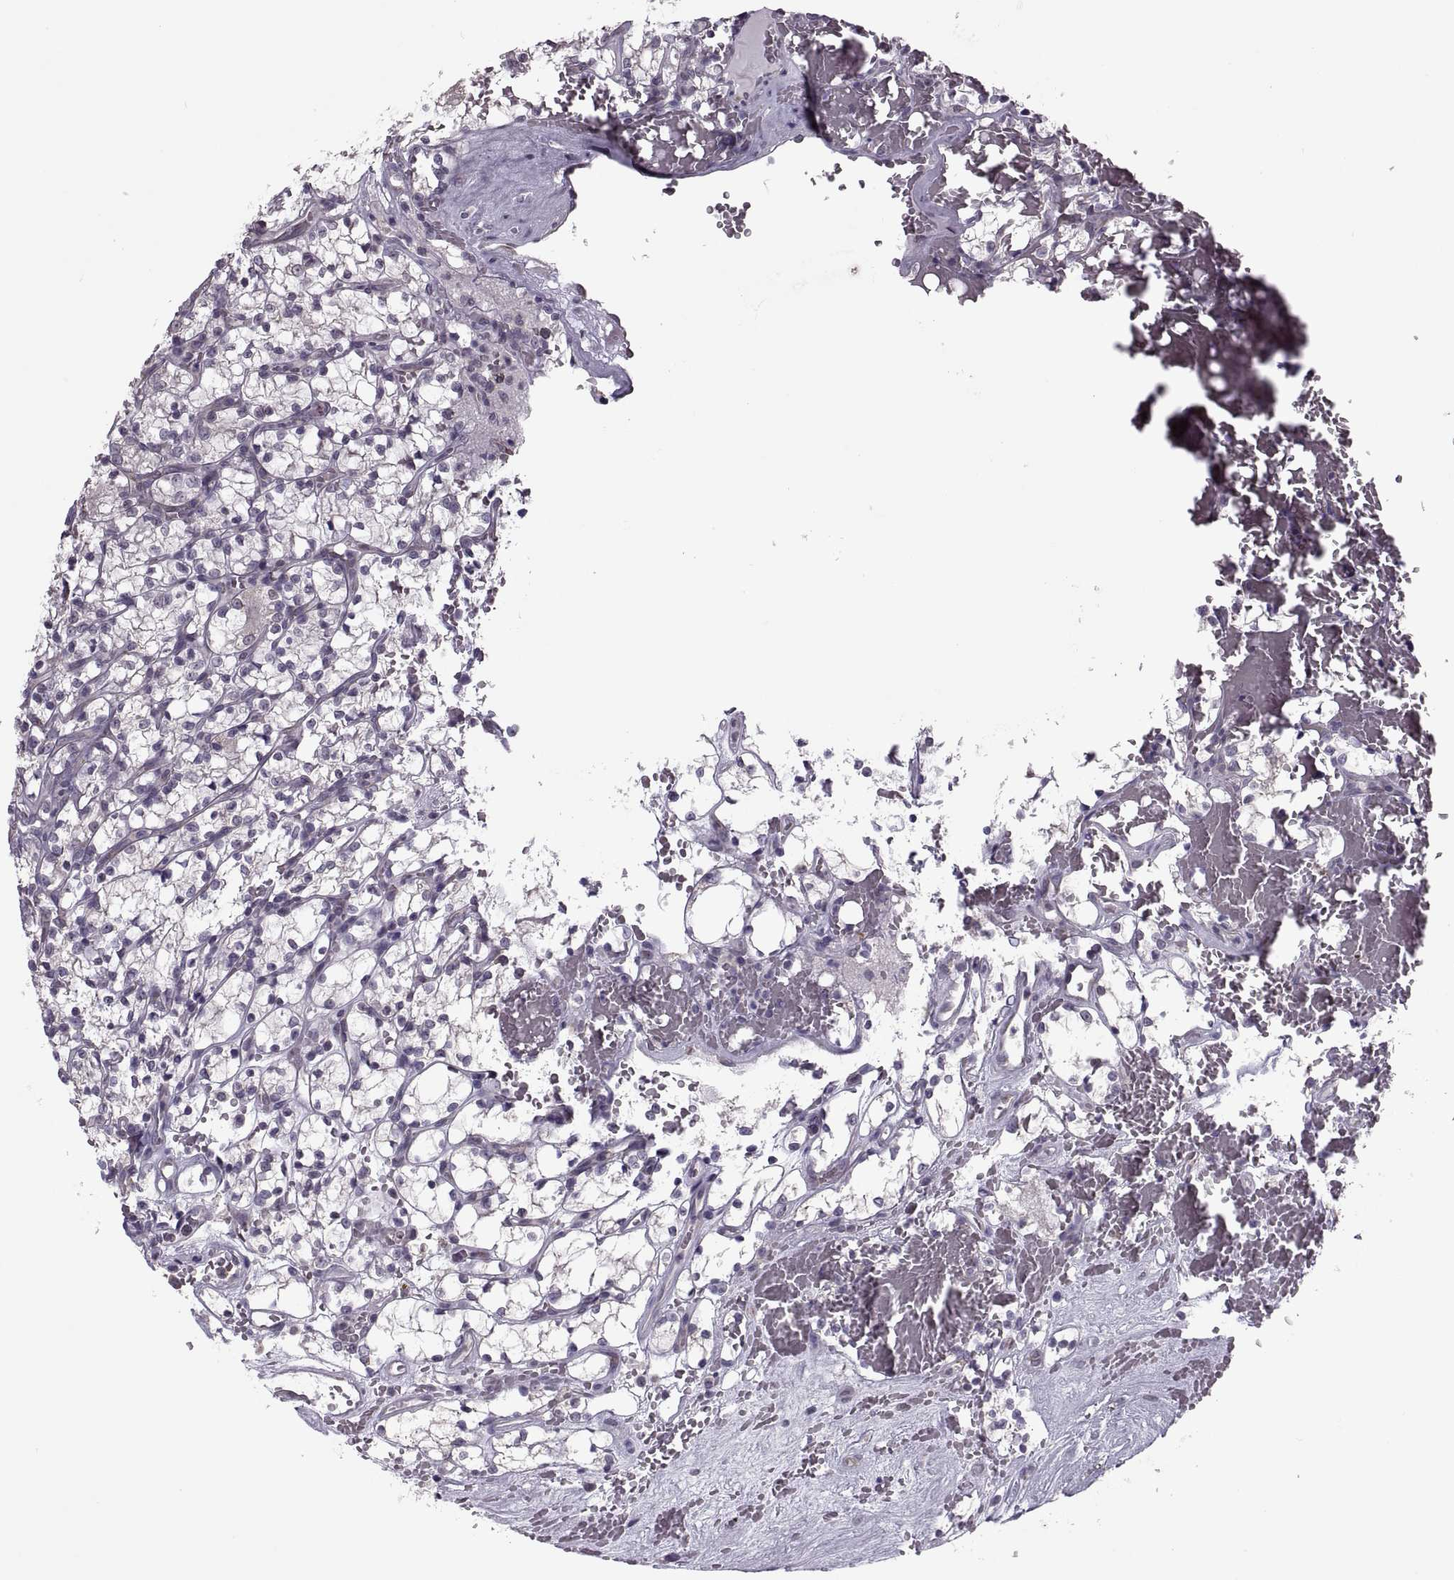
{"staining": {"intensity": "negative", "quantity": "none", "location": "none"}, "tissue": "renal cancer", "cell_type": "Tumor cells", "image_type": "cancer", "snomed": [{"axis": "morphology", "description": "Adenocarcinoma, NOS"}, {"axis": "topography", "description": "Kidney"}], "caption": "Immunohistochemistry (IHC) image of neoplastic tissue: human renal adenocarcinoma stained with DAB (3,3'-diaminobenzidine) demonstrates no significant protein staining in tumor cells.", "gene": "PABPC1", "patient": {"sex": "female", "age": 69}}